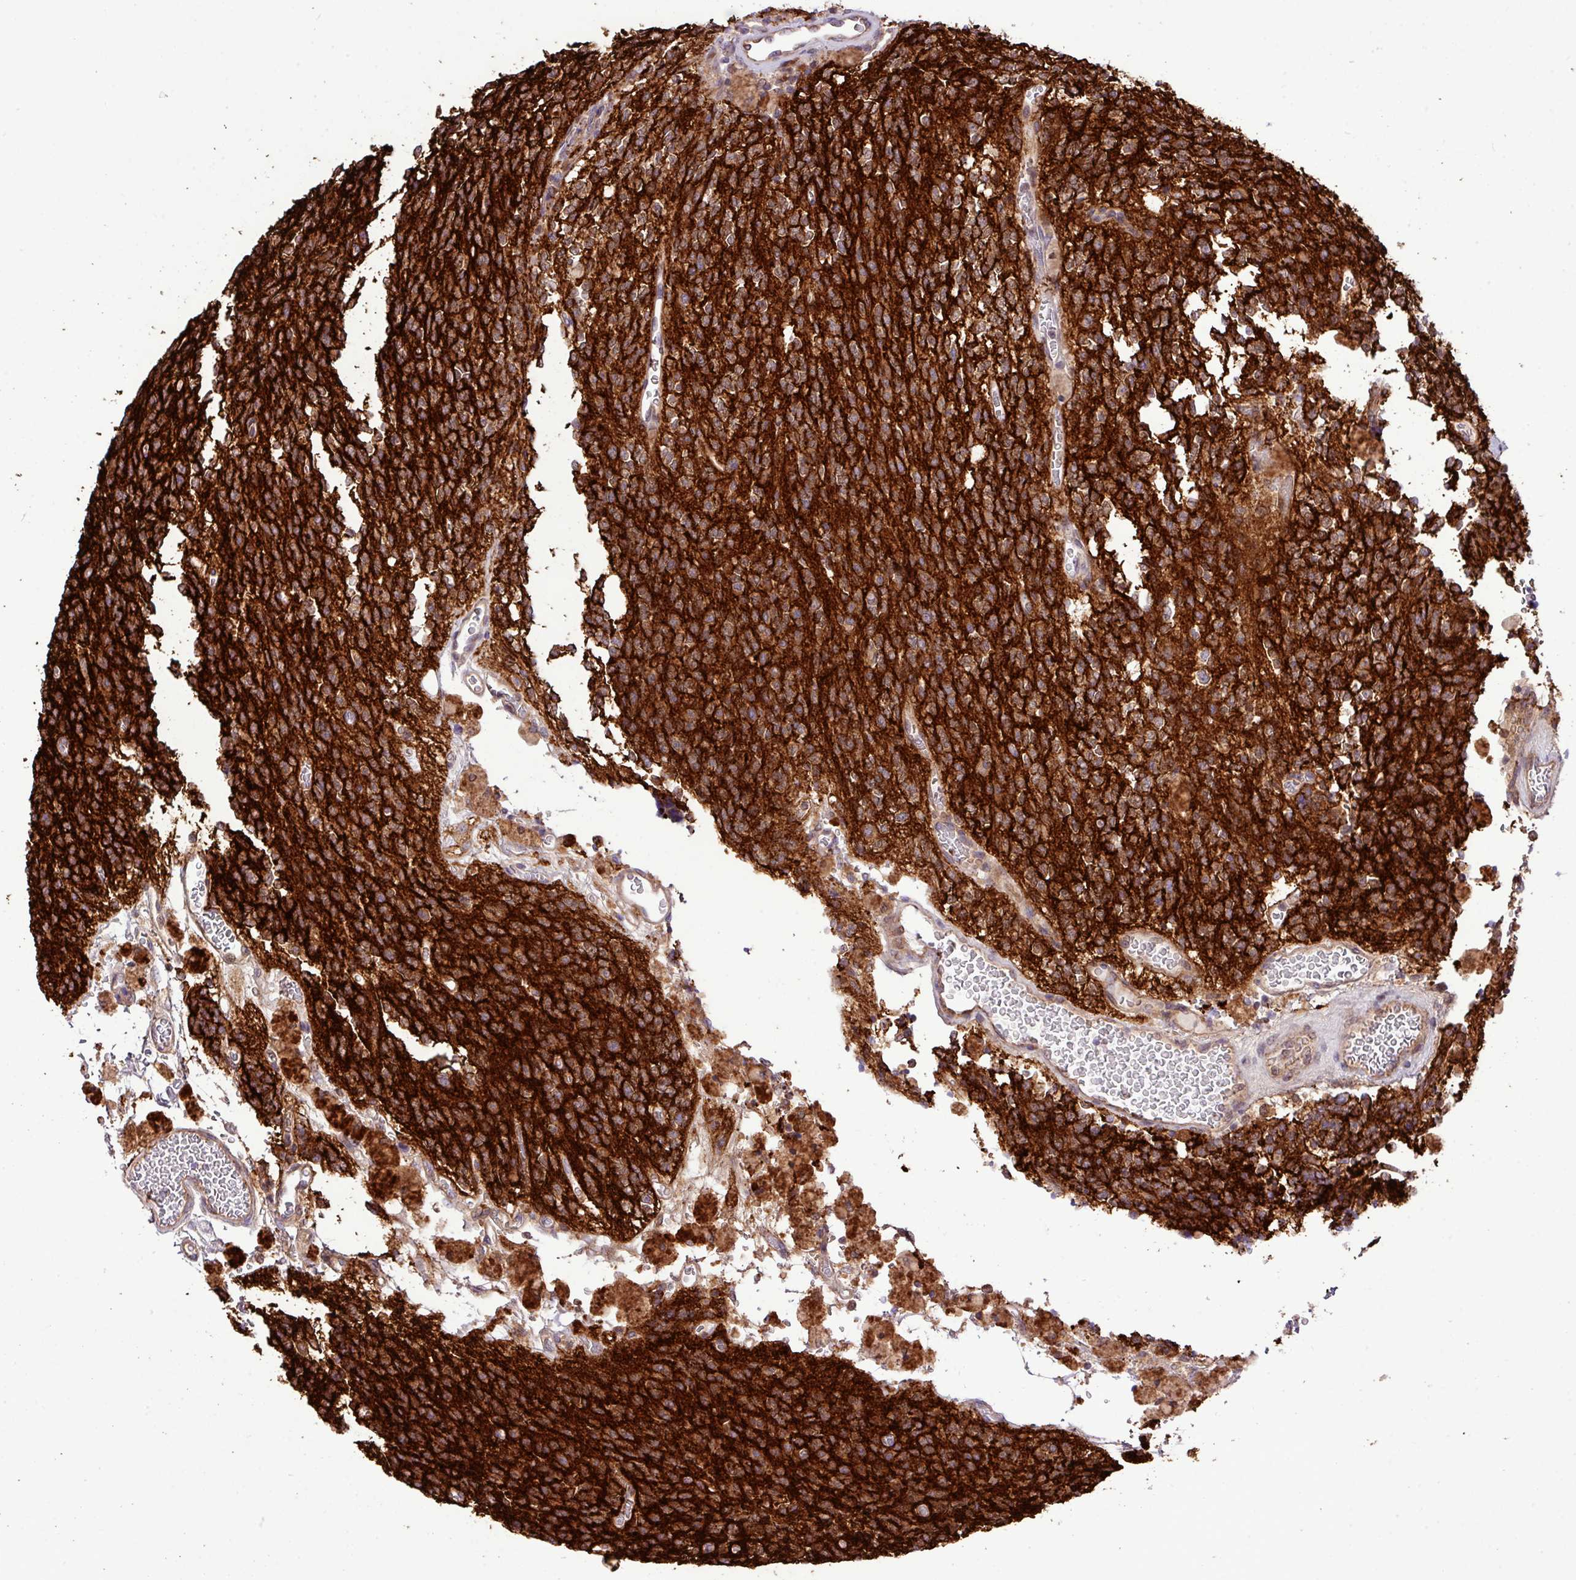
{"staining": {"intensity": "moderate", "quantity": ">75%", "location": "cytoplasmic/membranous"}, "tissue": "glioma", "cell_type": "Tumor cells", "image_type": "cancer", "snomed": [{"axis": "morphology", "description": "Glioma, malignant, High grade"}, {"axis": "topography", "description": "Brain"}], "caption": "Tumor cells display medium levels of moderate cytoplasmic/membranous expression in about >75% of cells in glioma.", "gene": "B3GNT9", "patient": {"sex": "male", "age": 34}}